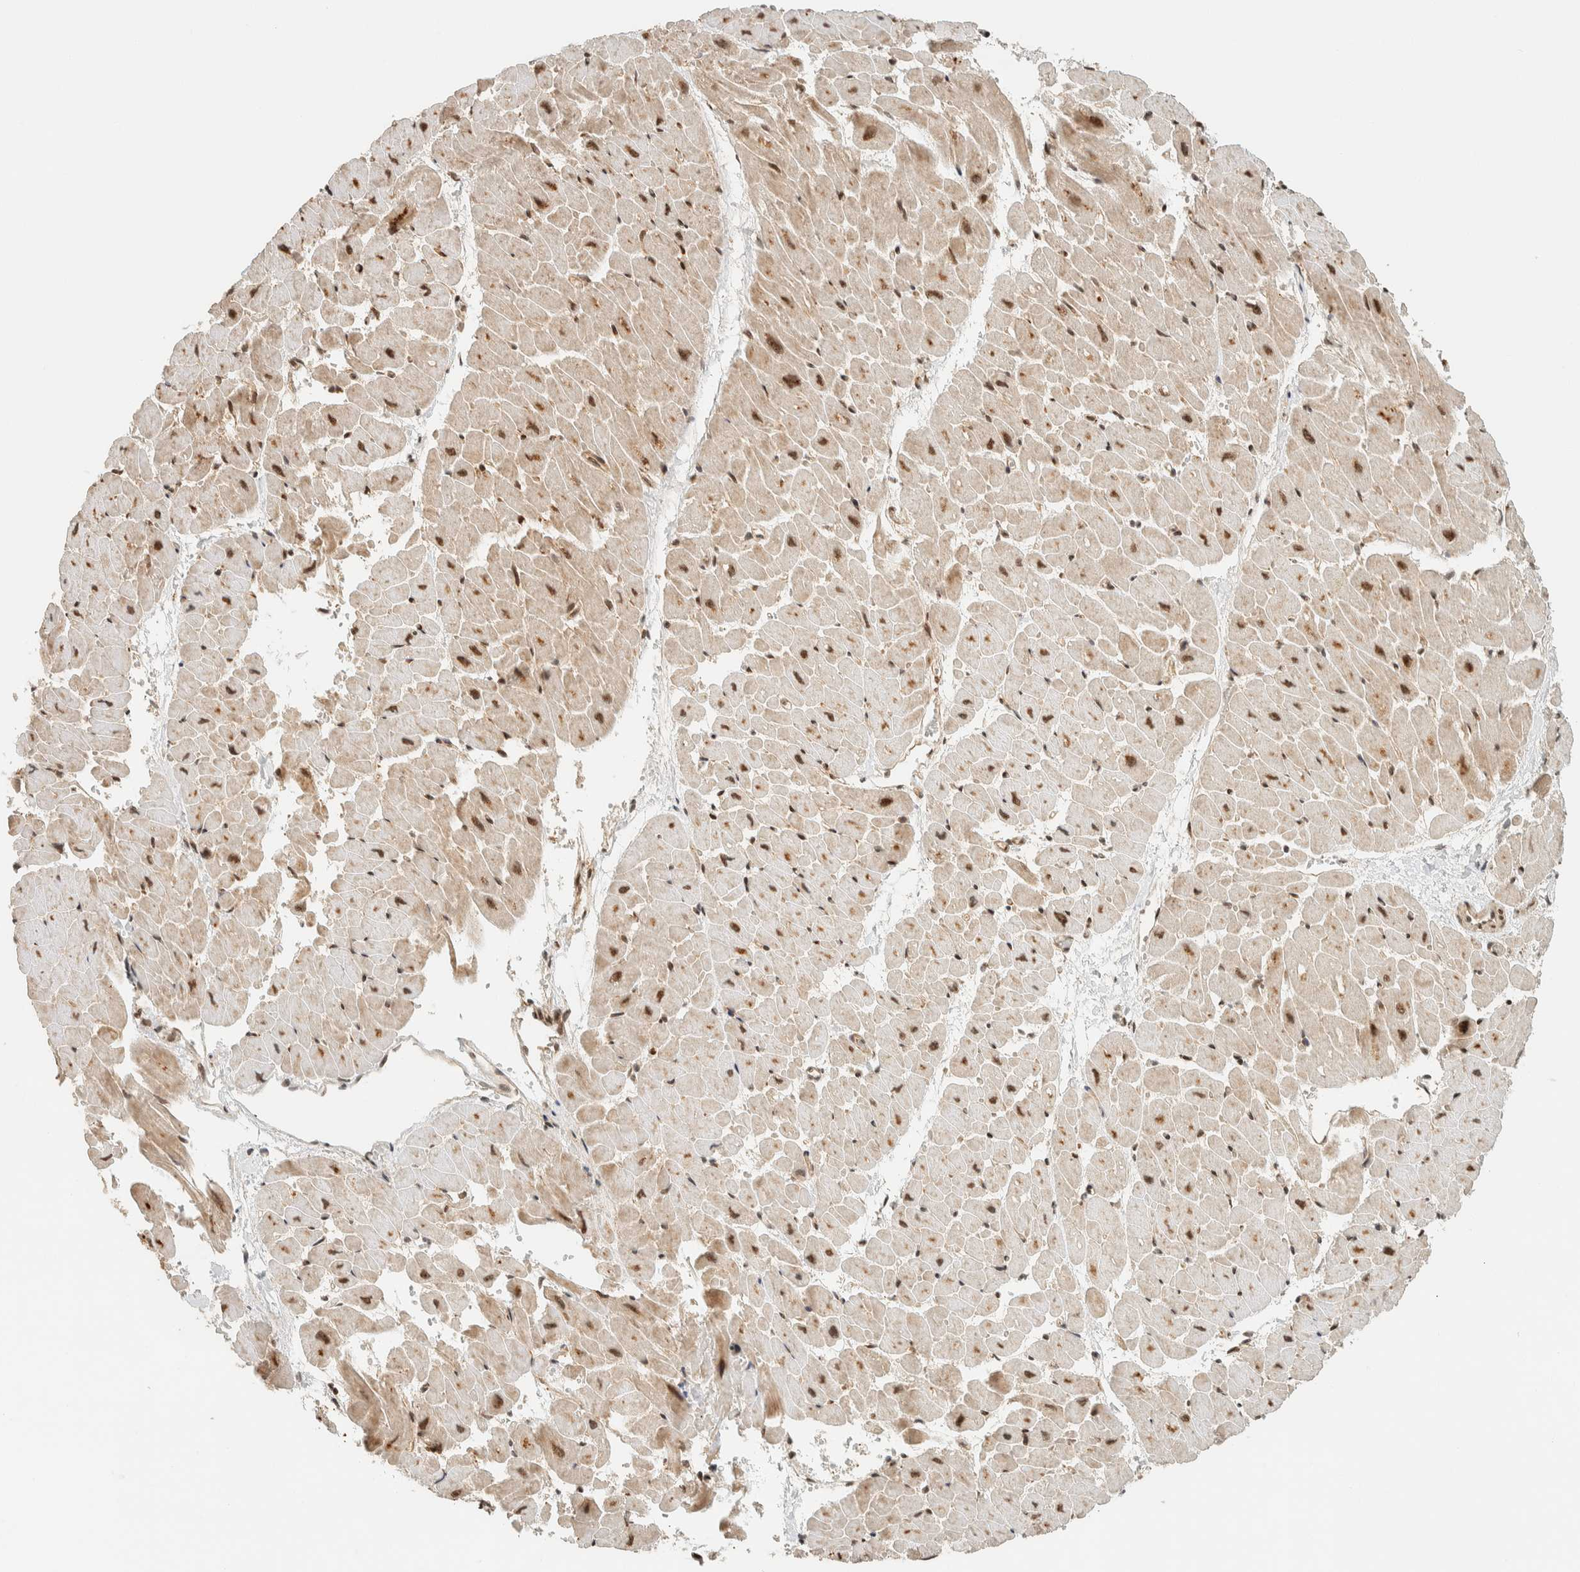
{"staining": {"intensity": "moderate", "quantity": ">75%", "location": "cytoplasmic/membranous,nuclear"}, "tissue": "heart muscle", "cell_type": "Cardiomyocytes", "image_type": "normal", "snomed": [{"axis": "morphology", "description": "Normal tissue, NOS"}, {"axis": "topography", "description": "Heart"}], "caption": "Immunohistochemical staining of normal human heart muscle shows moderate cytoplasmic/membranous,nuclear protein expression in about >75% of cardiomyocytes.", "gene": "SIK1", "patient": {"sex": "male", "age": 45}}